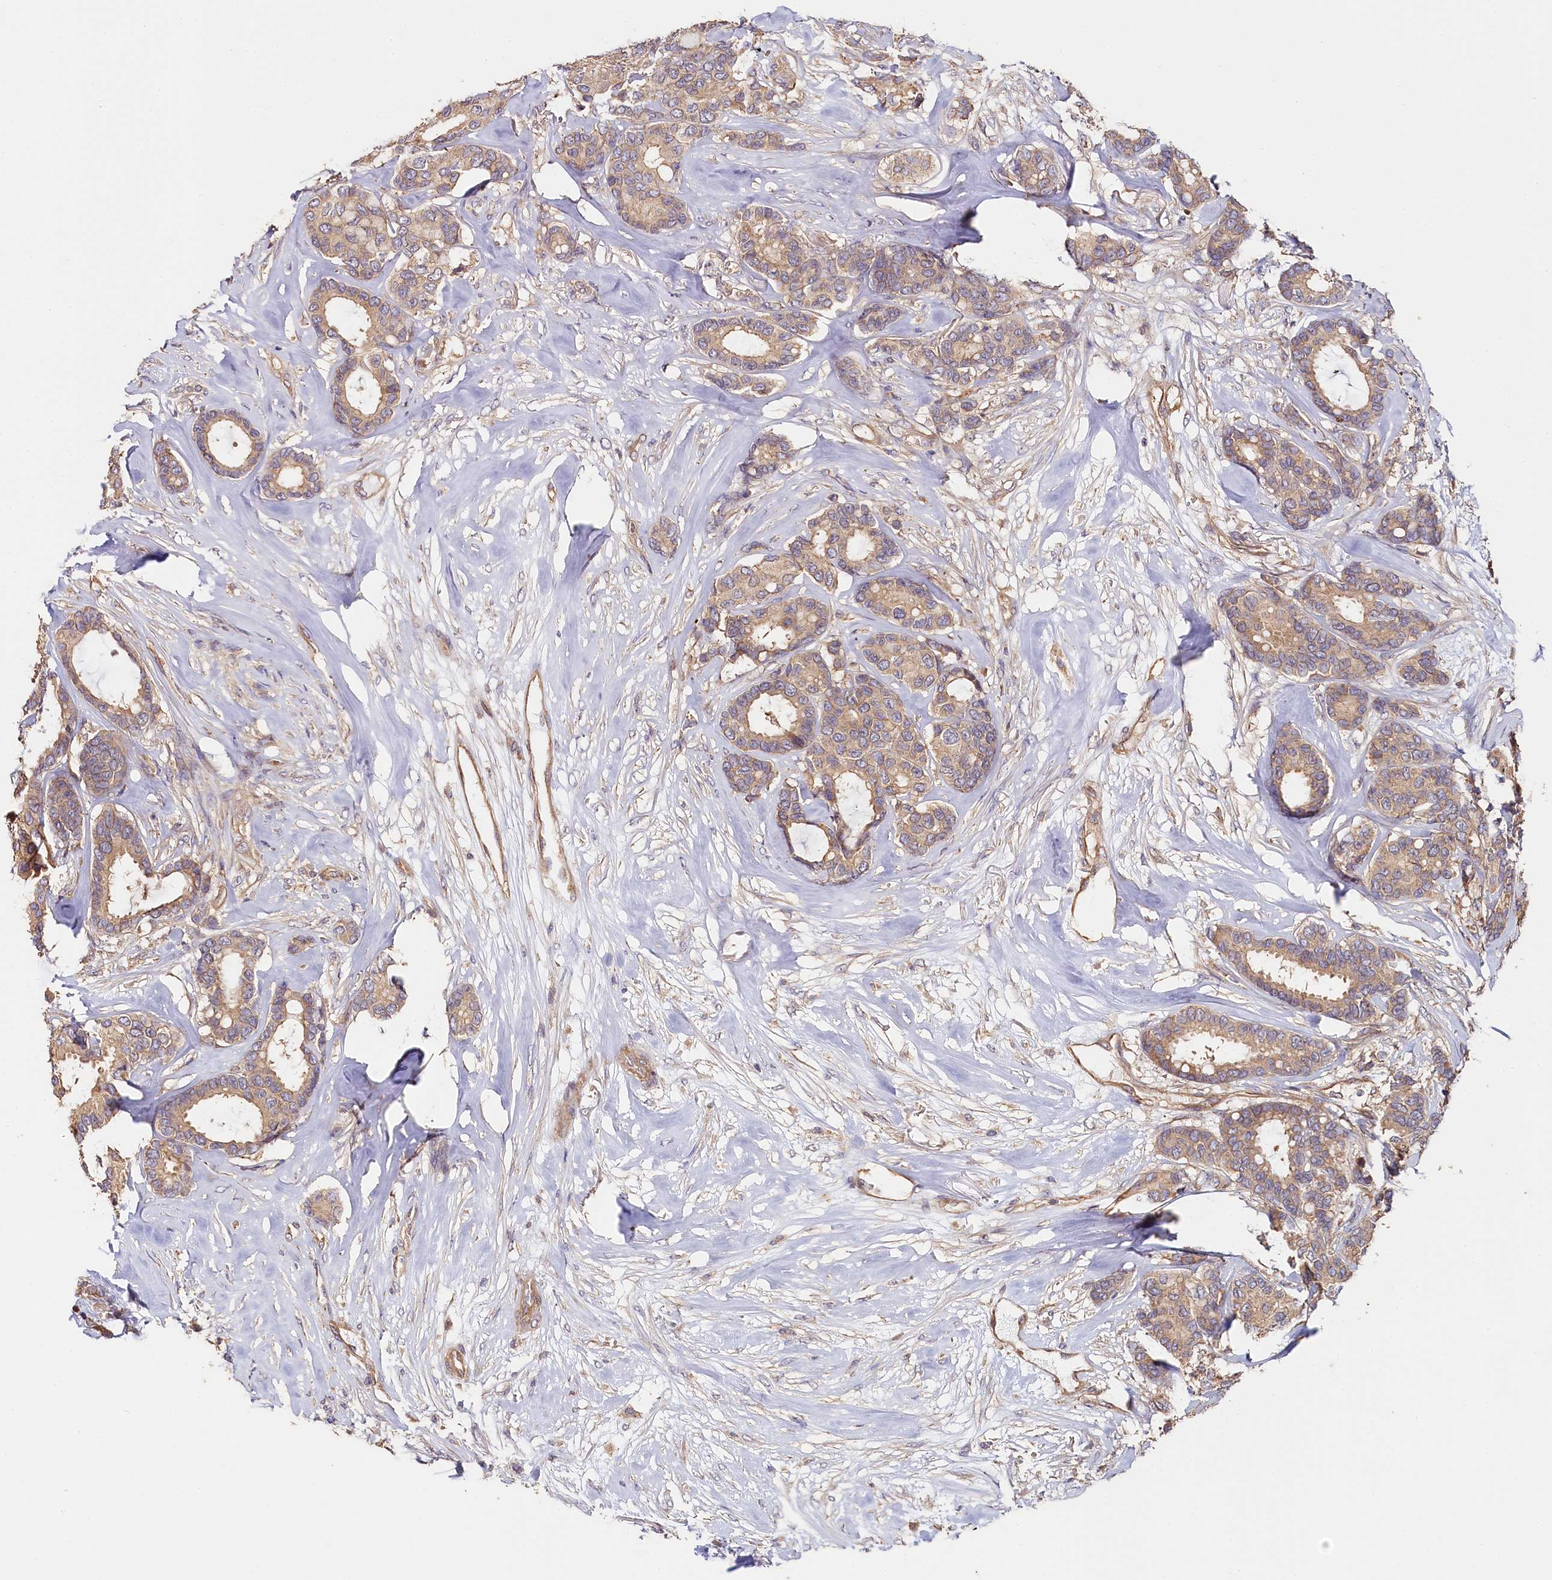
{"staining": {"intensity": "moderate", "quantity": ">75%", "location": "cytoplasmic/membranous"}, "tissue": "breast cancer", "cell_type": "Tumor cells", "image_type": "cancer", "snomed": [{"axis": "morphology", "description": "Duct carcinoma"}, {"axis": "topography", "description": "Breast"}], "caption": "Immunohistochemical staining of human breast intraductal carcinoma exhibits medium levels of moderate cytoplasmic/membranous expression in about >75% of tumor cells.", "gene": "KATNB1", "patient": {"sex": "female", "age": 87}}